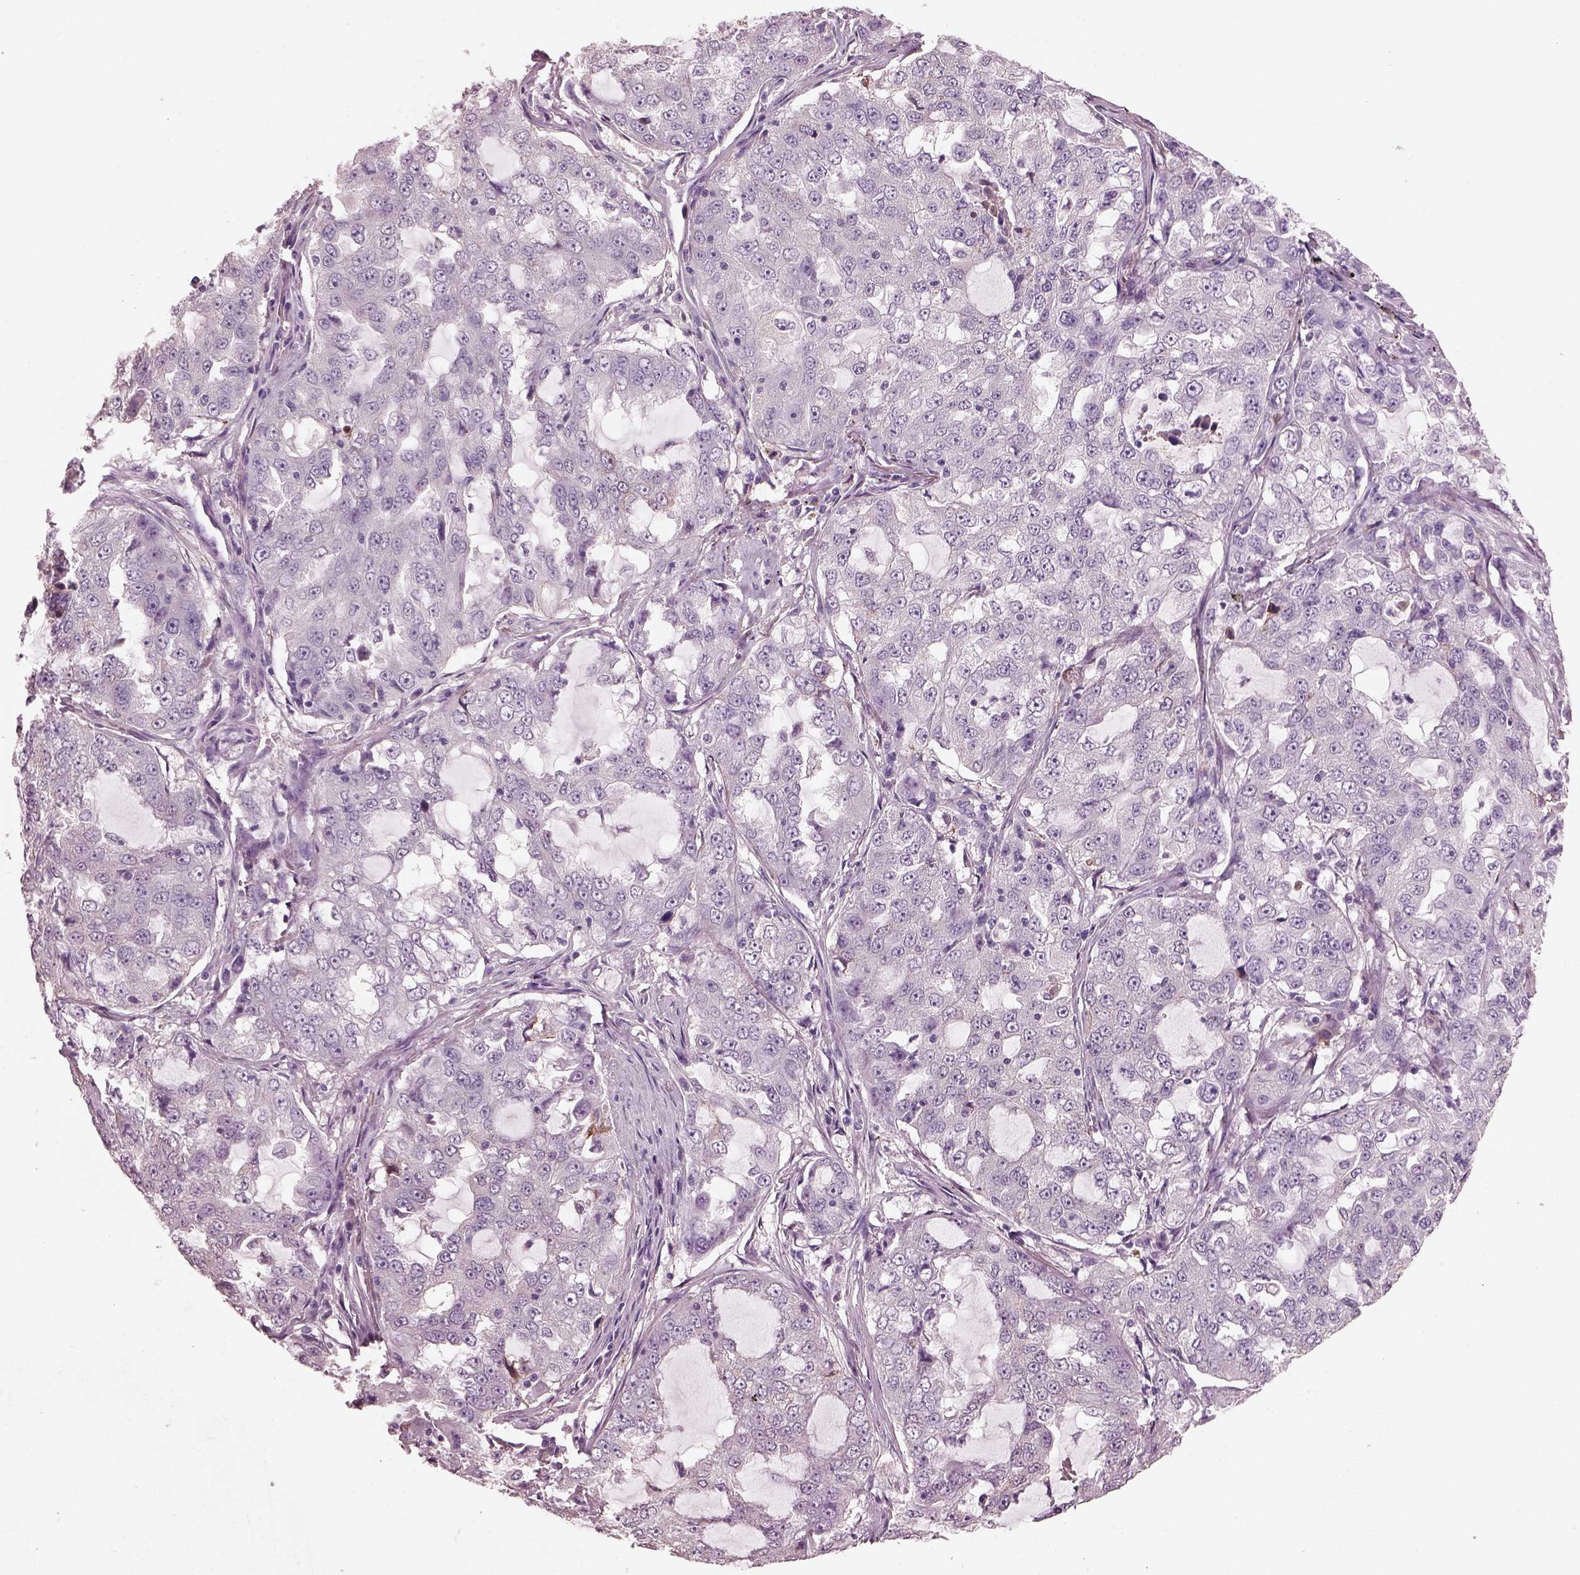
{"staining": {"intensity": "negative", "quantity": "none", "location": "none"}, "tissue": "lung cancer", "cell_type": "Tumor cells", "image_type": "cancer", "snomed": [{"axis": "morphology", "description": "Adenocarcinoma, NOS"}, {"axis": "topography", "description": "Lung"}], "caption": "The histopathology image shows no staining of tumor cells in lung cancer (adenocarcinoma).", "gene": "SRI", "patient": {"sex": "female", "age": 61}}